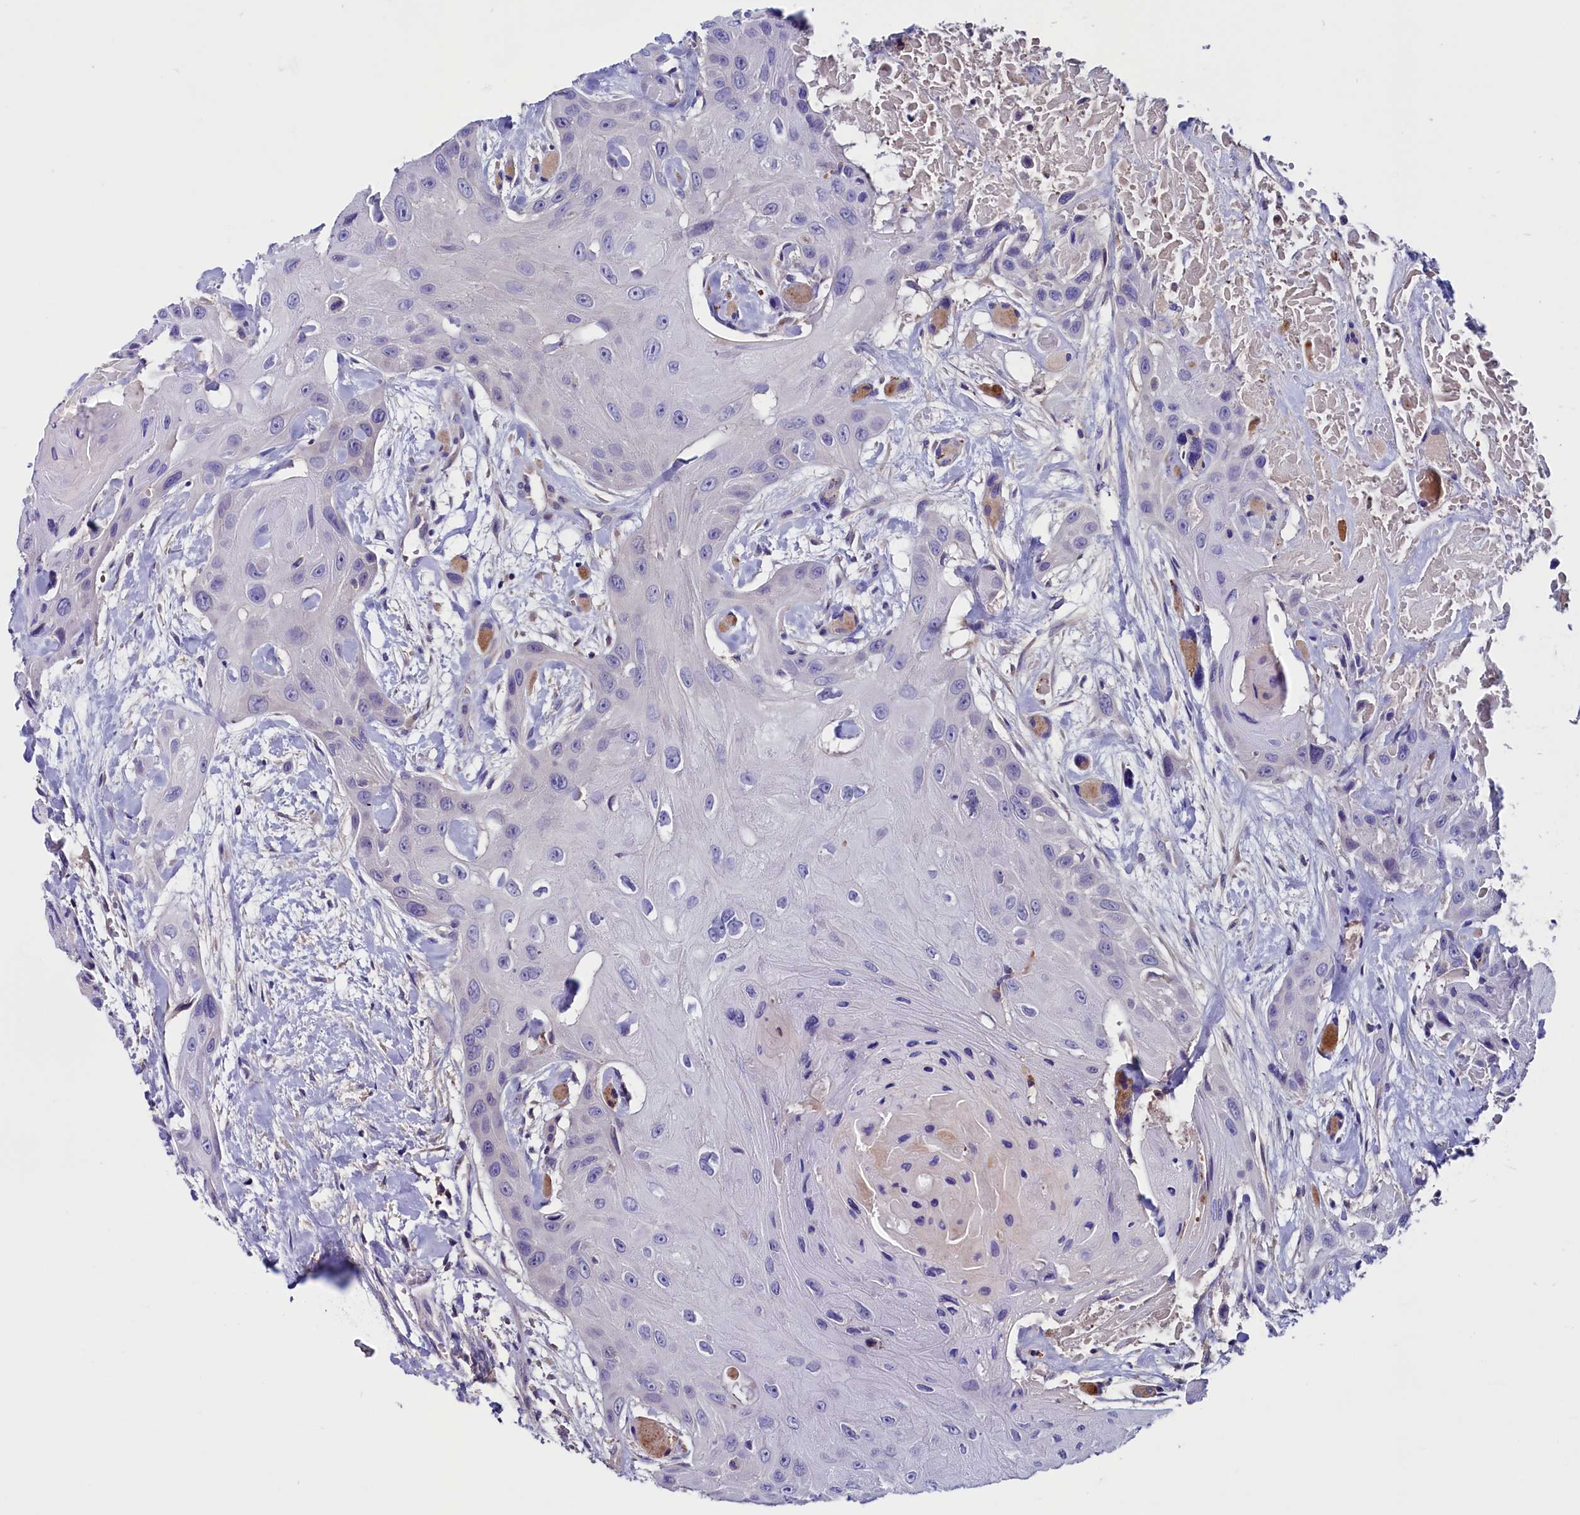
{"staining": {"intensity": "negative", "quantity": "none", "location": "none"}, "tissue": "head and neck cancer", "cell_type": "Tumor cells", "image_type": "cancer", "snomed": [{"axis": "morphology", "description": "Squamous cell carcinoma, NOS"}, {"axis": "topography", "description": "Head-Neck"}], "caption": "Immunohistochemical staining of head and neck cancer reveals no significant expression in tumor cells.", "gene": "CCBE1", "patient": {"sex": "male", "age": 81}}